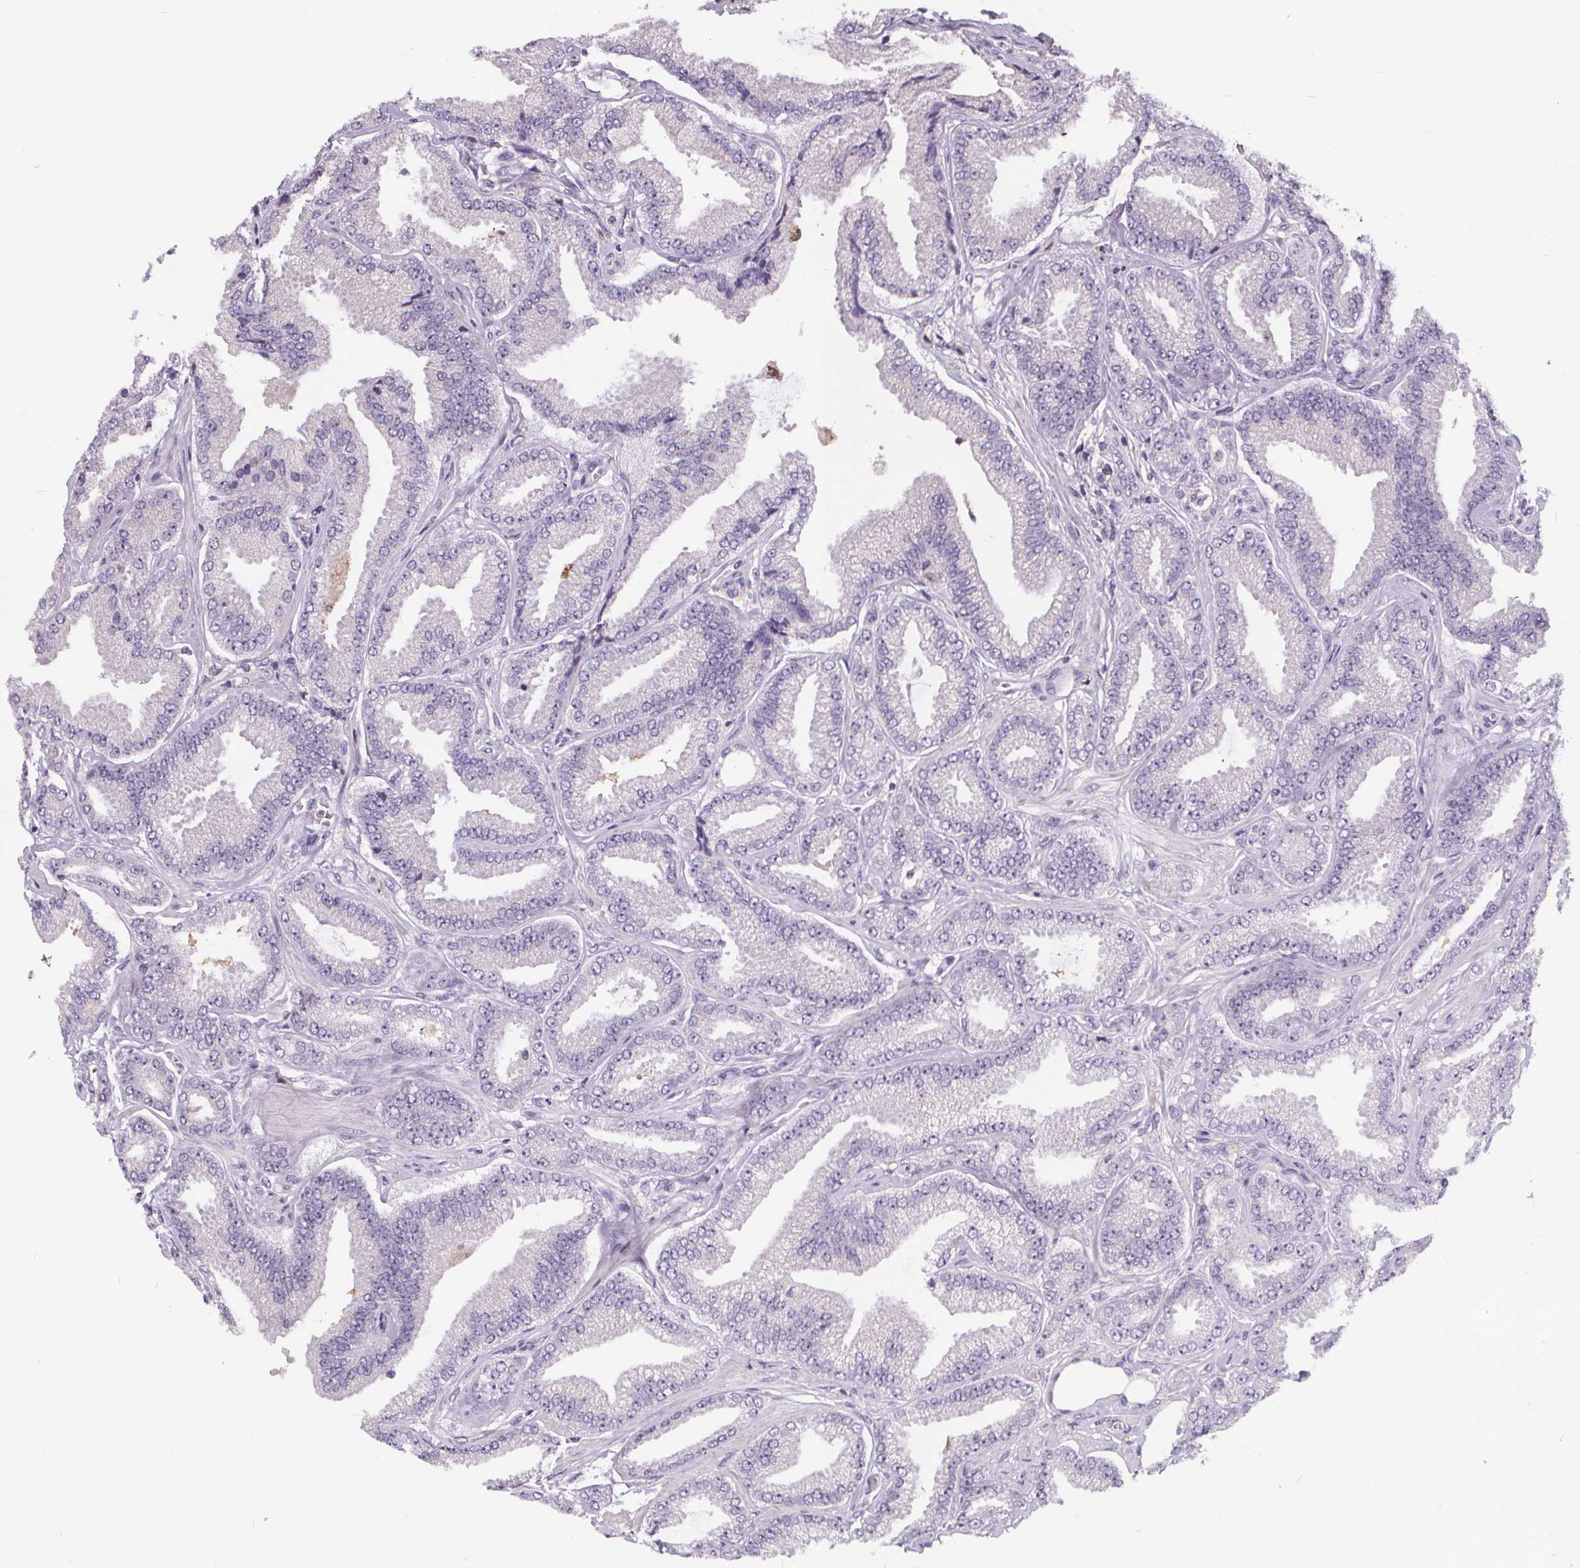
{"staining": {"intensity": "negative", "quantity": "none", "location": "none"}, "tissue": "prostate cancer", "cell_type": "Tumor cells", "image_type": "cancer", "snomed": [{"axis": "morphology", "description": "Adenocarcinoma, Low grade"}, {"axis": "topography", "description": "Prostate"}], "caption": "This is an IHC photomicrograph of human prostate cancer. There is no expression in tumor cells.", "gene": "ATP6V1D", "patient": {"sex": "male", "age": 55}}